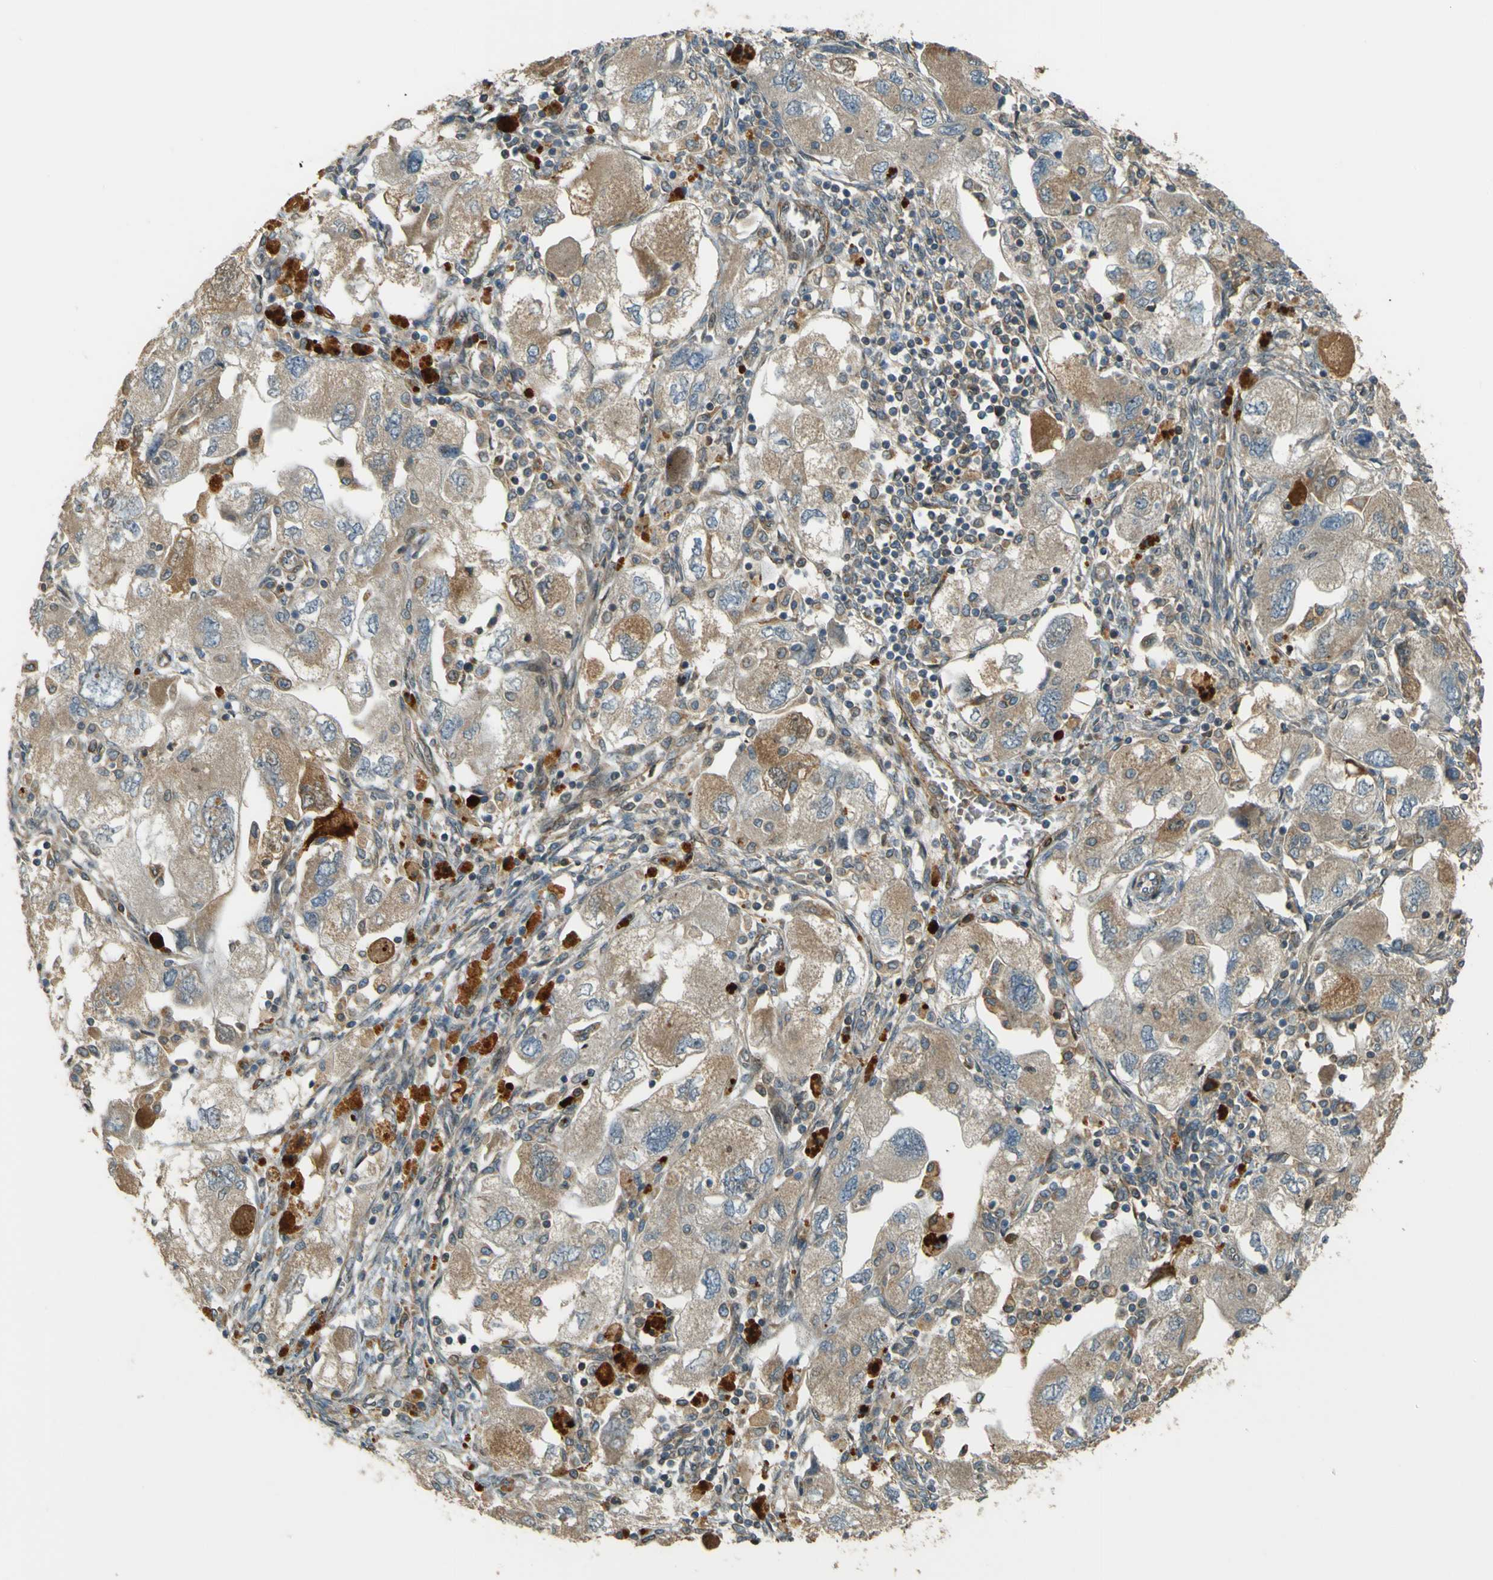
{"staining": {"intensity": "moderate", "quantity": ">75%", "location": "cytoplasmic/membranous"}, "tissue": "ovarian cancer", "cell_type": "Tumor cells", "image_type": "cancer", "snomed": [{"axis": "morphology", "description": "Carcinoma, NOS"}, {"axis": "morphology", "description": "Cystadenocarcinoma, serous, NOS"}, {"axis": "topography", "description": "Ovary"}], "caption": "The histopathology image displays immunohistochemical staining of carcinoma (ovarian). There is moderate cytoplasmic/membranous positivity is seen in about >75% of tumor cells.", "gene": "LPCAT1", "patient": {"sex": "female", "age": 69}}